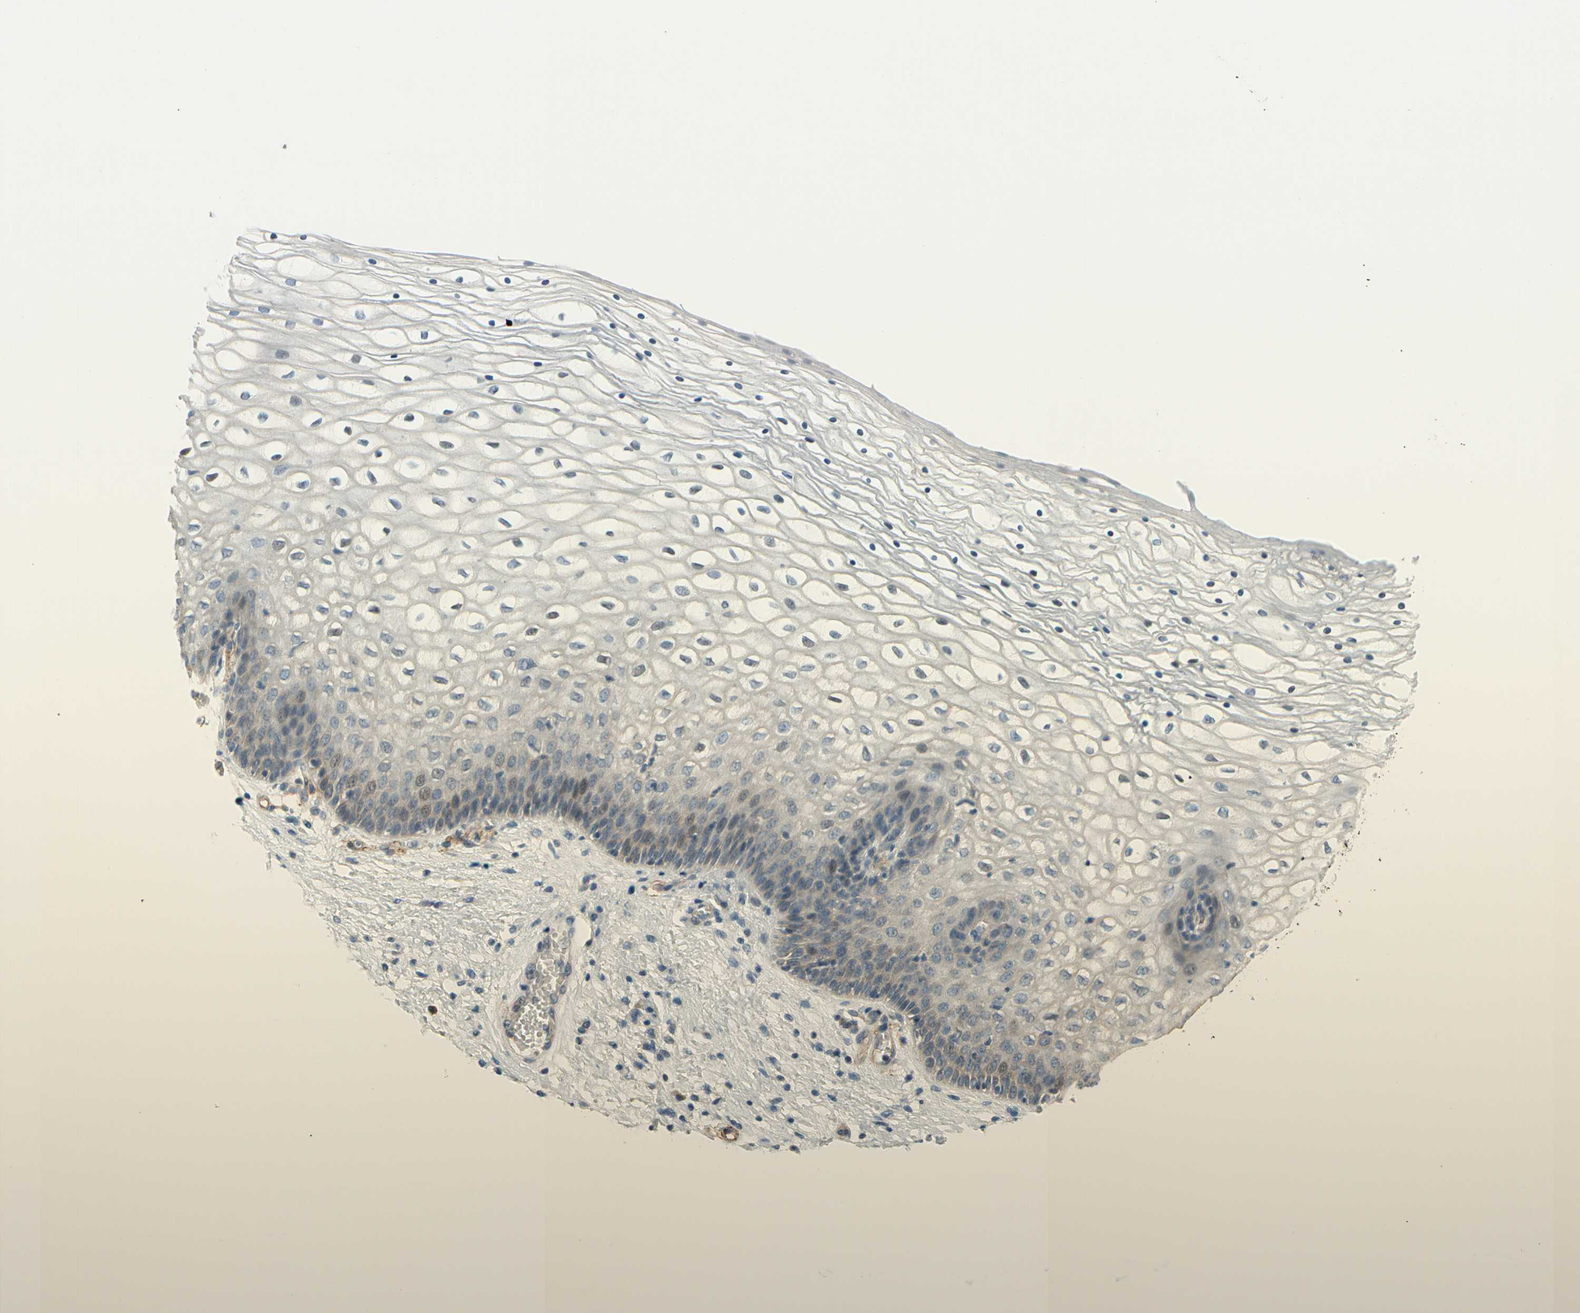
{"staining": {"intensity": "negative", "quantity": "none", "location": "none"}, "tissue": "vagina", "cell_type": "Squamous epithelial cells", "image_type": "normal", "snomed": [{"axis": "morphology", "description": "Normal tissue, NOS"}, {"axis": "topography", "description": "Vagina"}], "caption": "Immunohistochemistry (IHC) photomicrograph of normal human vagina stained for a protein (brown), which exhibits no positivity in squamous epithelial cells.", "gene": "CFAP36", "patient": {"sex": "female", "age": 34}}